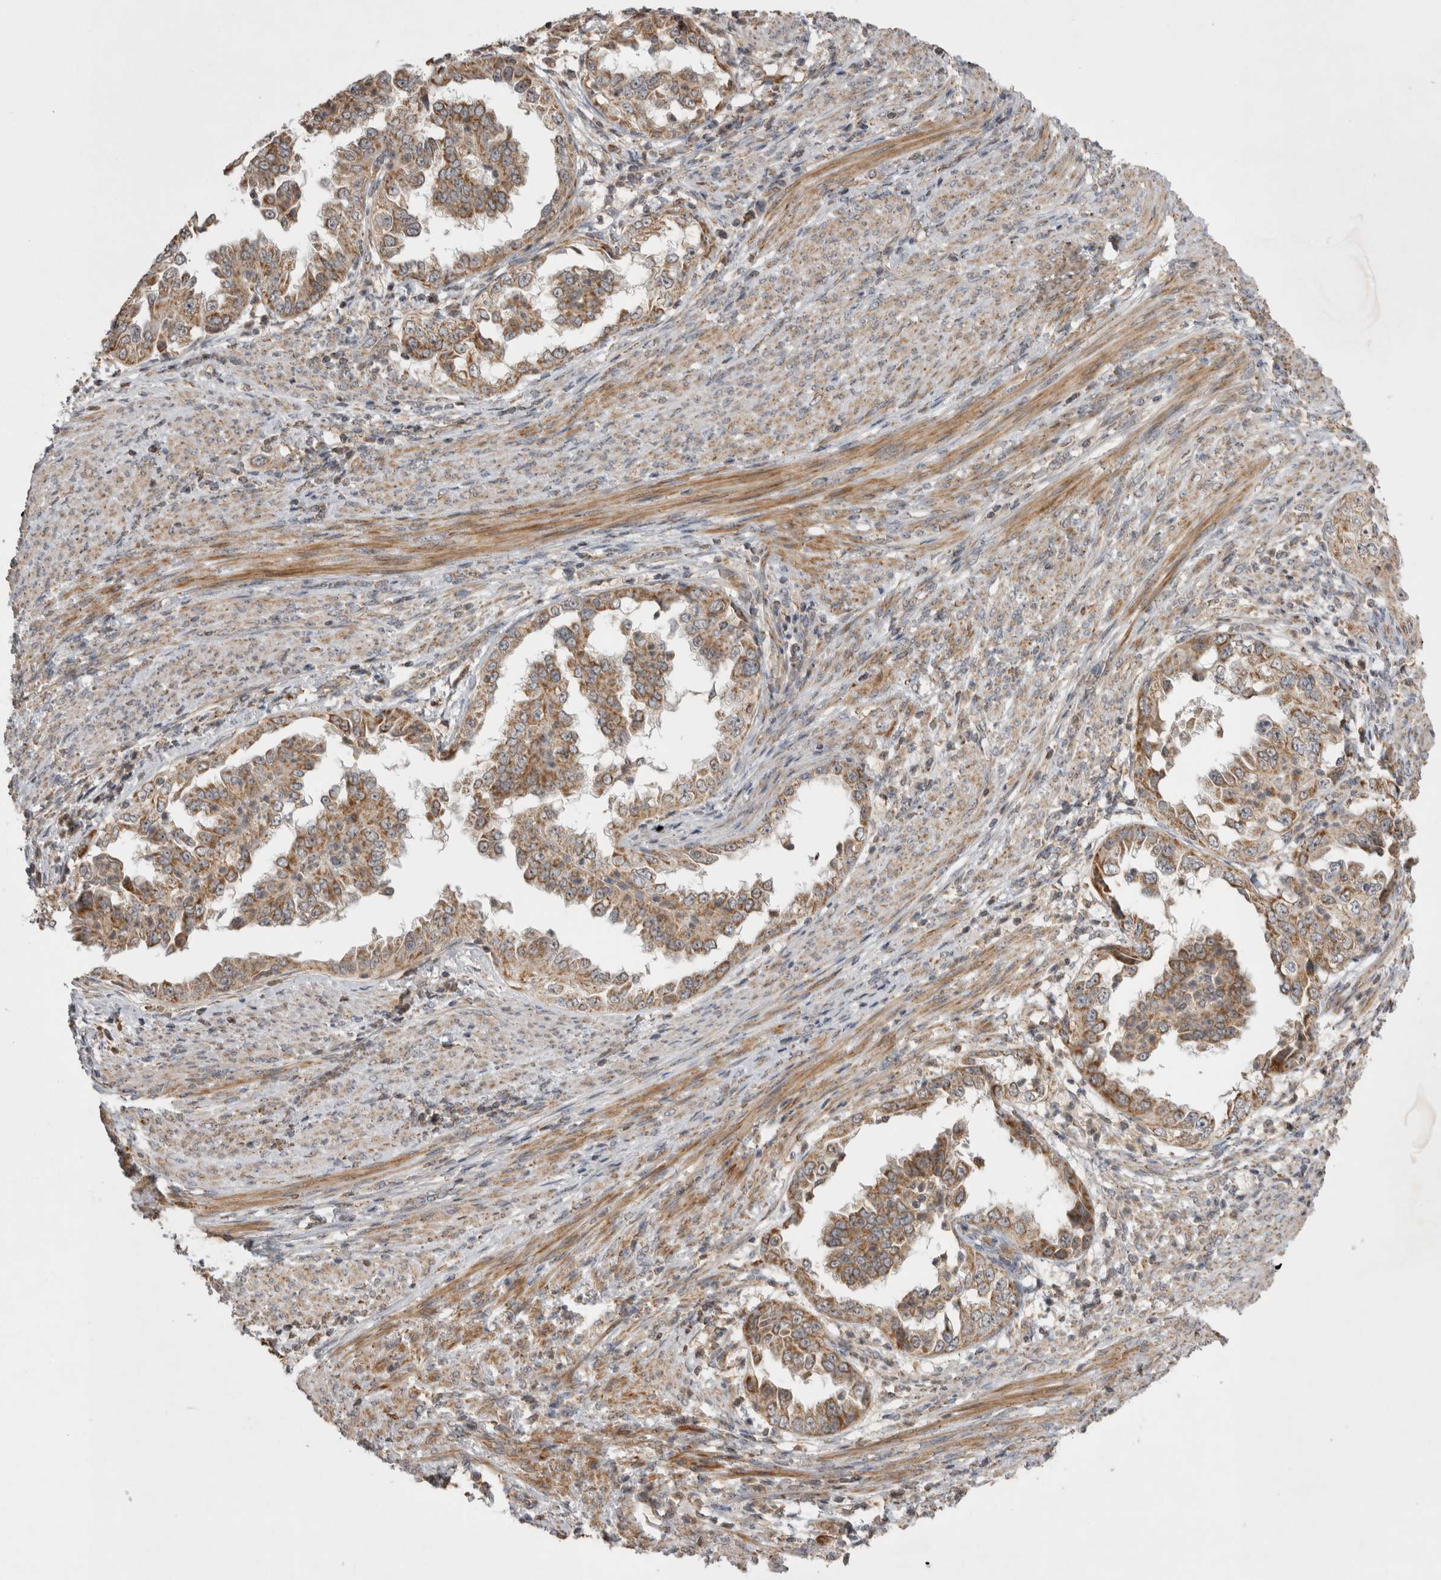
{"staining": {"intensity": "moderate", "quantity": ">75%", "location": "cytoplasmic/membranous"}, "tissue": "endometrial cancer", "cell_type": "Tumor cells", "image_type": "cancer", "snomed": [{"axis": "morphology", "description": "Adenocarcinoma, NOS"}, {"axis": "topography", "description": "Endometrium"}], "caption": "Endometrial cancer was stained to show a protein in brown. There is medium levels of moderate cytoplasmic/membranous positivity in approximately >75% of tumor cells.", "gene": "KCNIP1", "patient": {"sex": "female", "age": 85}}